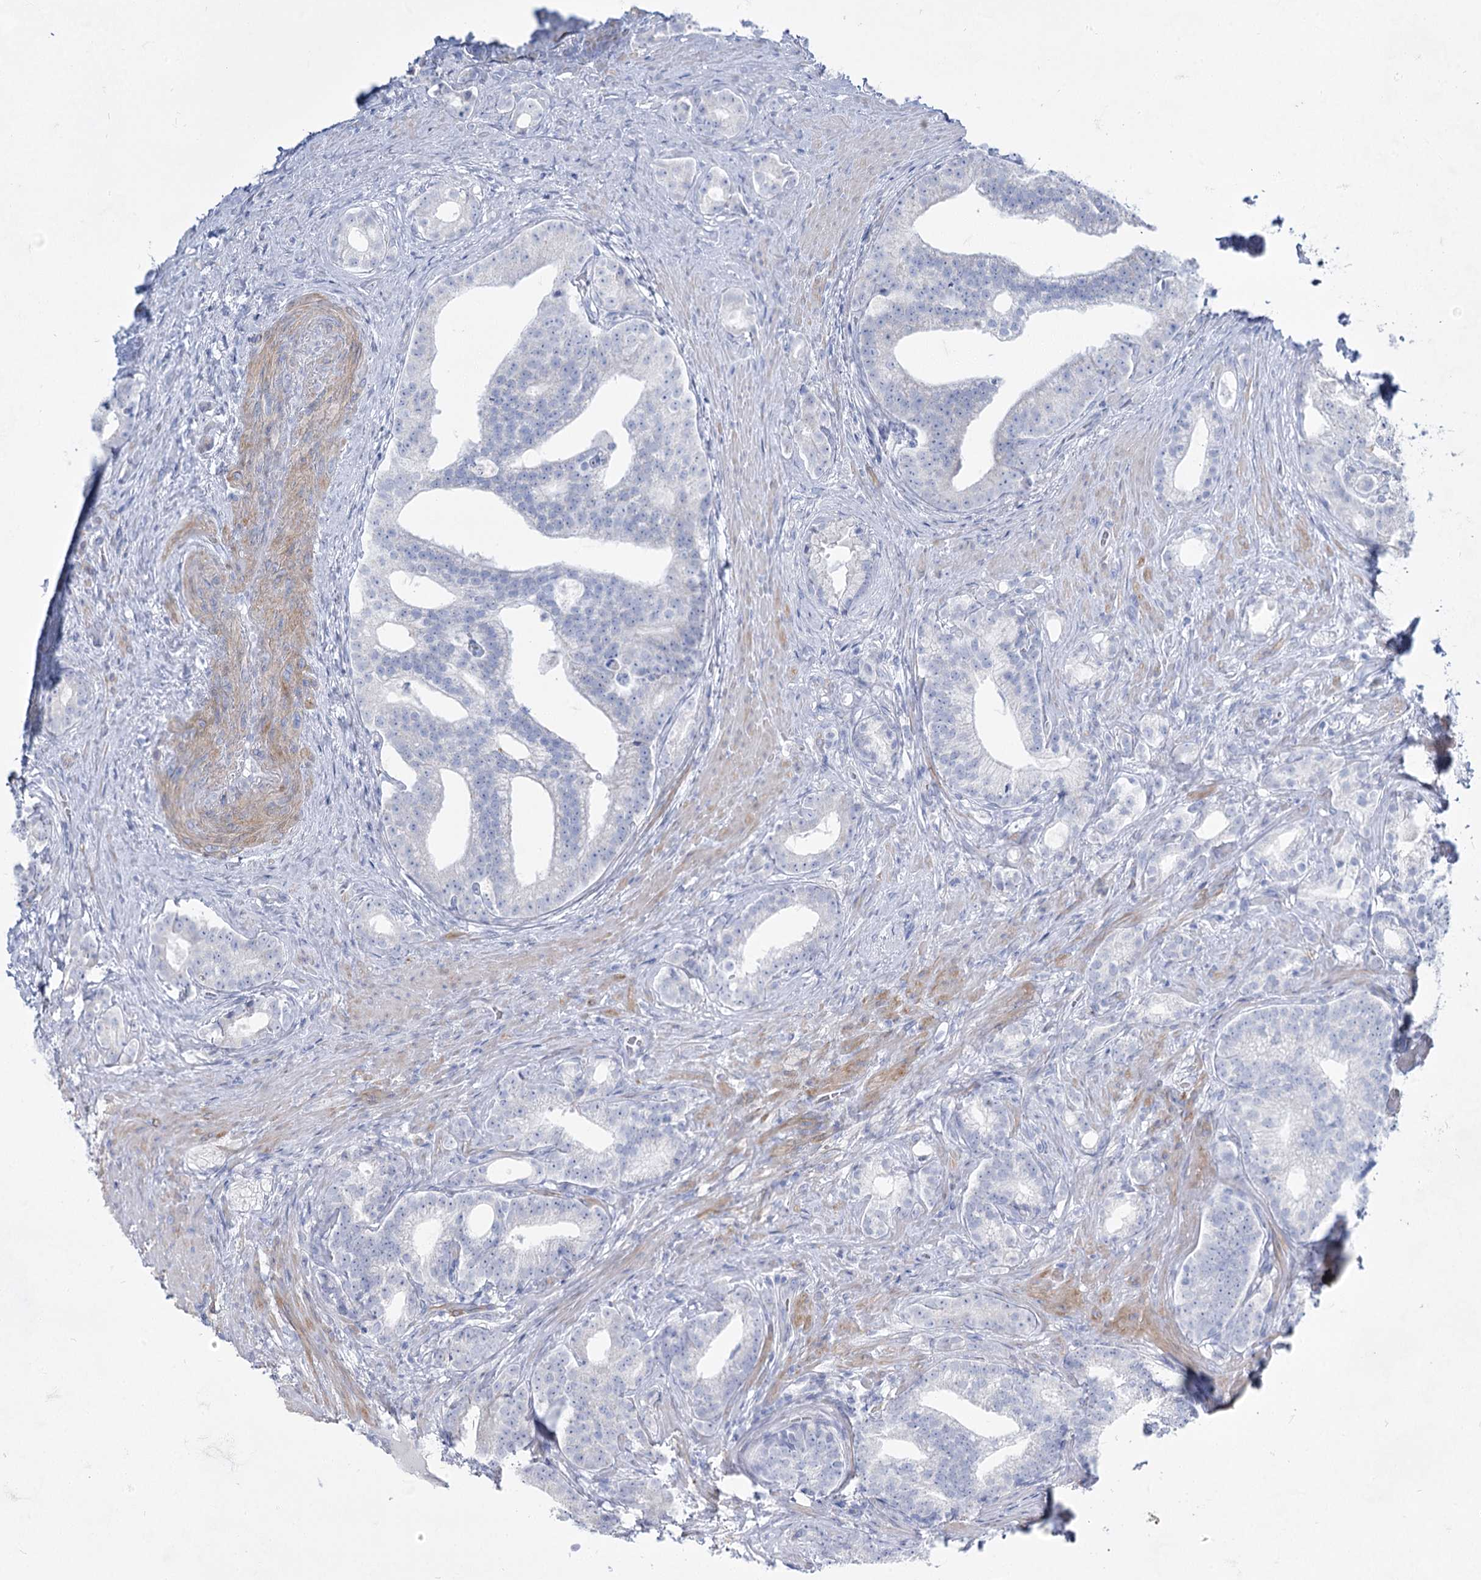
{"staining": {"intensity": "negative", "quantity": "none", "location": "none"}, "tissue": "prostate cancer", "cell_type": "Tumor cells", "image_type": "cancer", "snomed": [{"axis": "morphology", "description": "Adenocarcinoma, Low grade"}, {"axis": "topography", "description": "Prostate"}], "caption": "Prostate cancer stained for a protein using immunohistochemistry shows no expression tumor cells.", "gene": "ACRV1", "patient": {"sex": "male", "age": 71}}